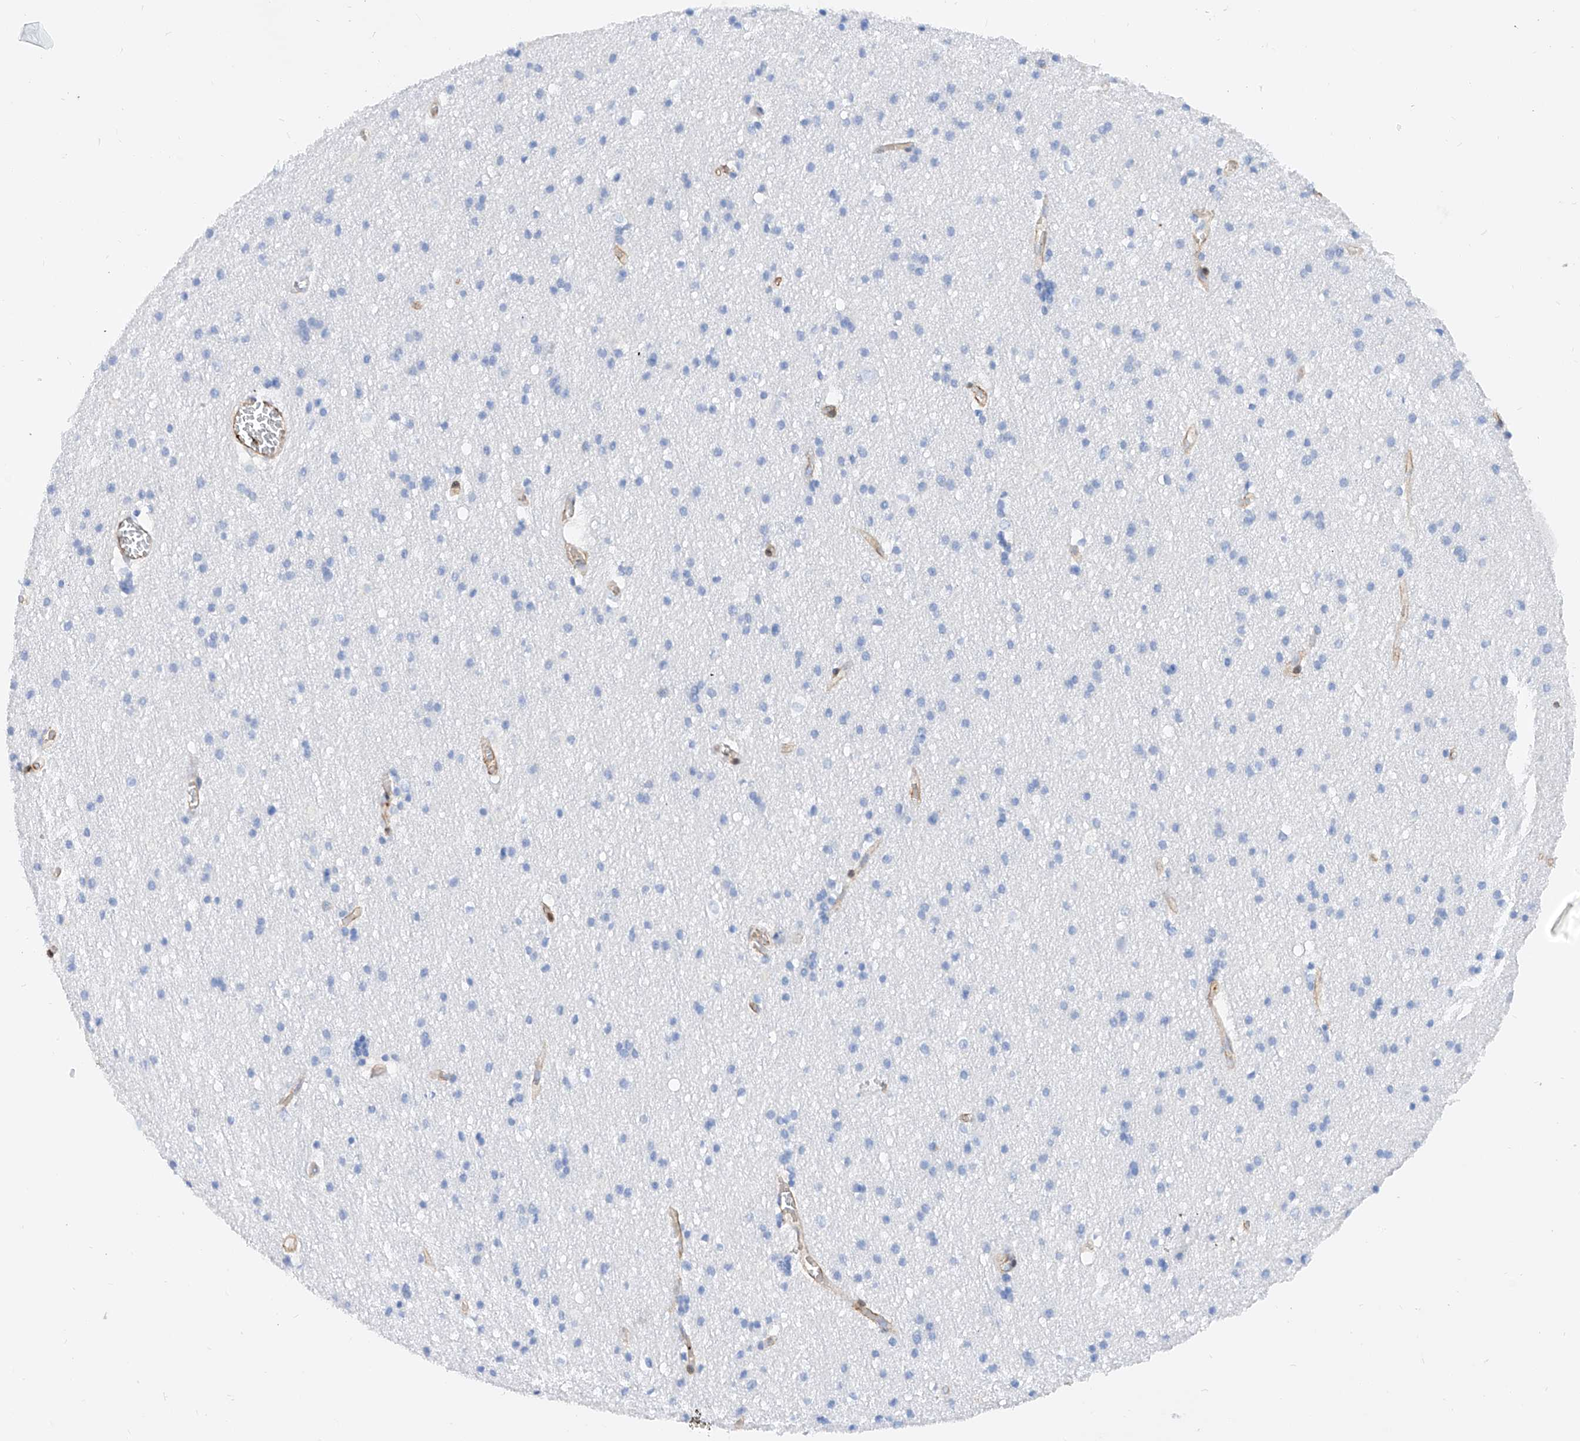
{"staining": {"intensity": "moderate", "quantity": "25%-75%", "location": "cytoplasmic/membranous"}, "tissue": "cerebral cortex", "cell_type": "Endothelial cells", "image_type": "normal", "snomed": [{"axis": "morphology", "description": "Normal tissue, NOS"}, {"axis": "topography", "description": "Cerebral cortex"}], "caption": "Immunohistochemical staining of benign cerebral cortex displays 25%-75% levels of moderate cytoplasmic/membranous protein positivity in about 25%-75% of endothelial cells. Immunohistochemistry (ihc) stains the protein in brown and the nuclei are stained blue.", "gene": "TAS2R60", "patient": {"sex": "male", "age": 54}}